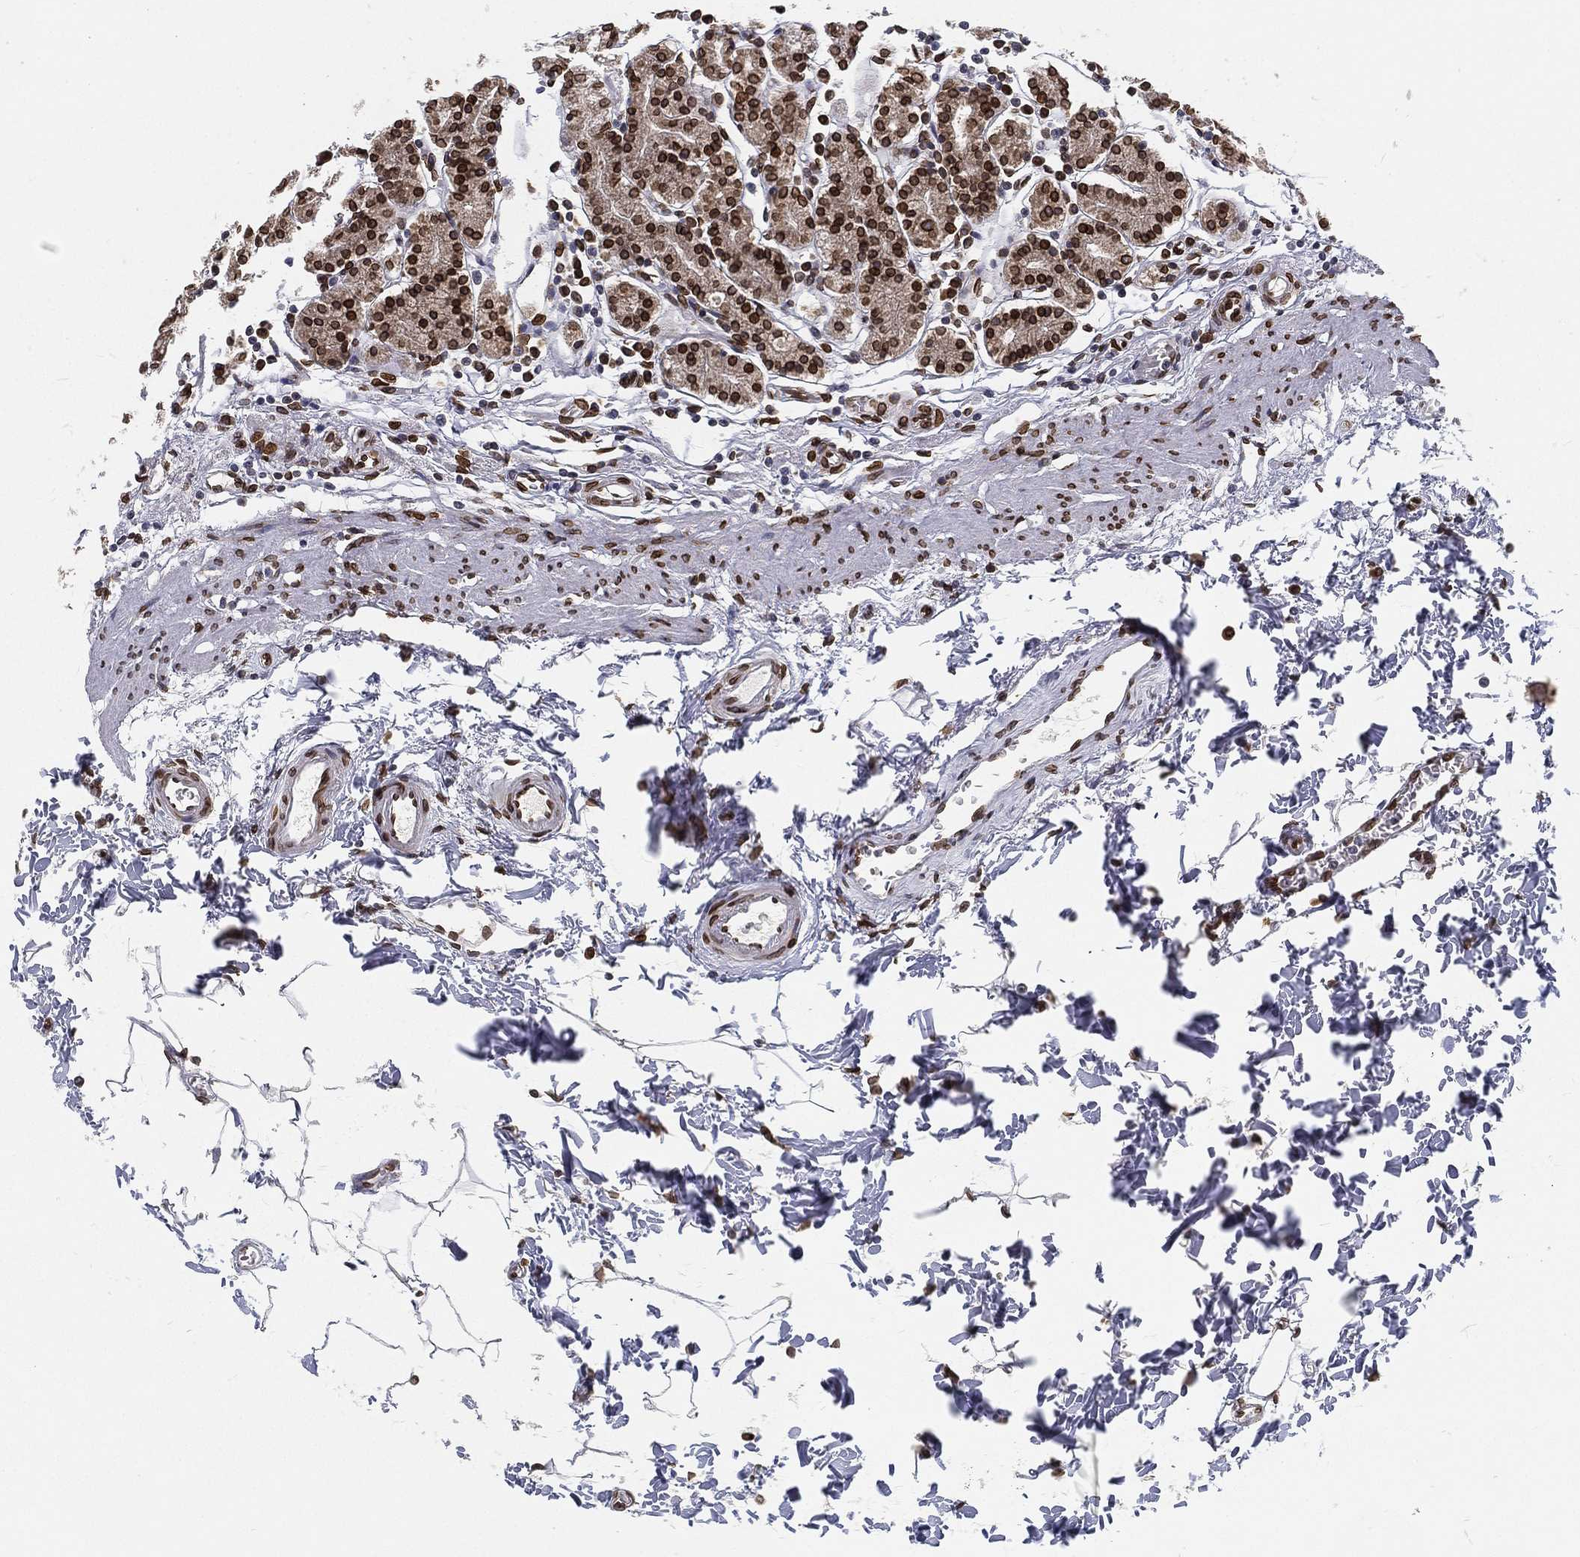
{"staining": {"intensity": "strong", "quantity": ">75%", "location": "cytoplasmic/membranous,nuclear"}, "tissue": "stomach", "cell_type": "Glandular cells", "image_type": "normal", "snomed": [{"axis": "morphology", "description": "Normal tissue, NOS"}, {"axis": "topography", "description": "Stomach, upper"}, {"axis": "topography", "description": "Stomach"}], "caption": "High-magnification brightfield microscopy of unremarkable stomach stained with DAB (brown) and counterstained with hematoxylin (blue). glandular cells exhibit strong cytoplasmic/membranous,nuclear expression is seen in approximately>75% of cells. The staining was performed using DAB (3,3'-diaminobenzidine), with brown indicating positive protein expression. Nuclei are stained blue with hematoxylin.", "gene": "PALB2", "patient": {"sex": "male", "age": 62}}